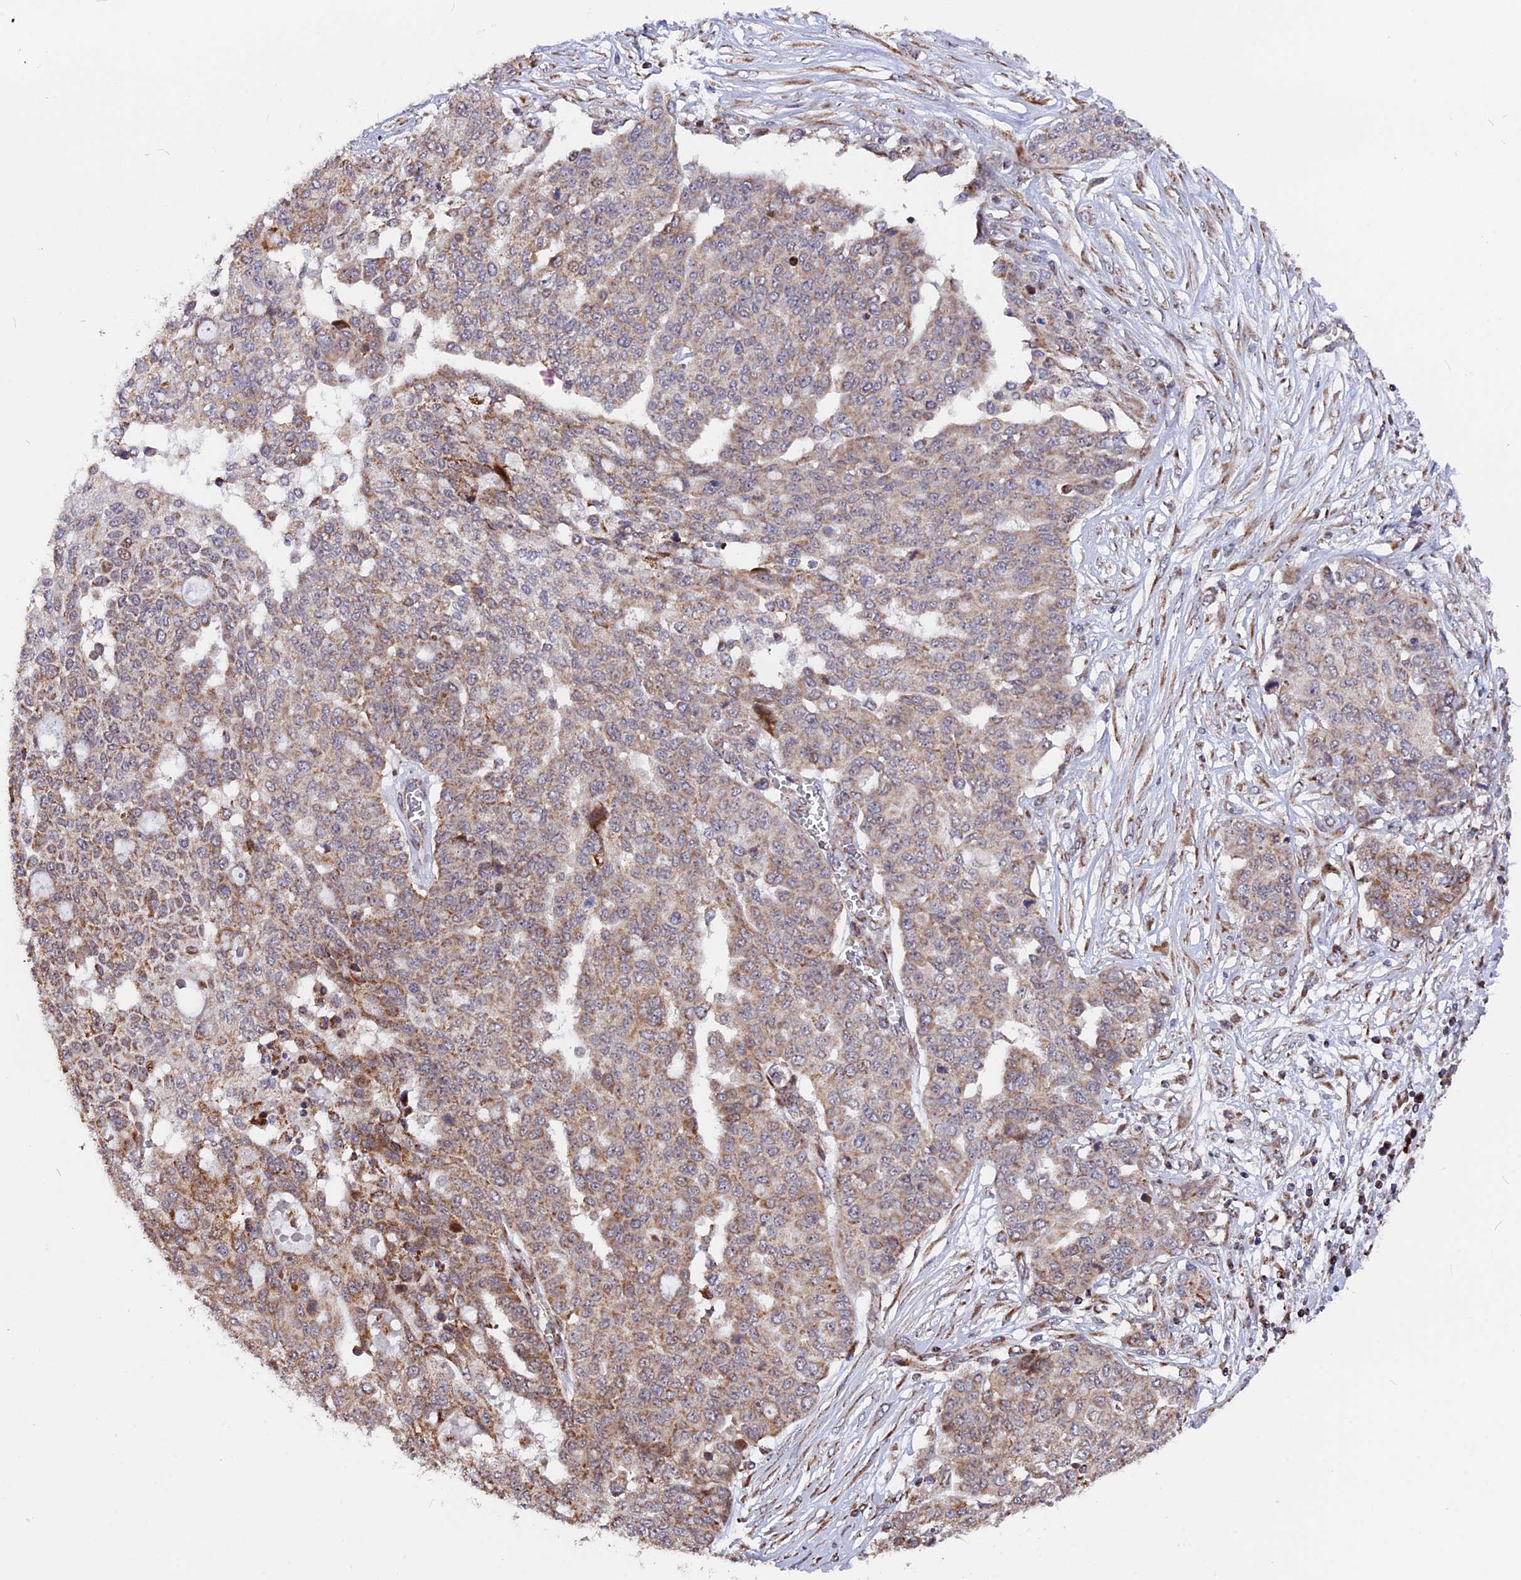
{"staining": {"intensity": "moderate", "quantity": ">75%", "location": "cytoplasmic/membranous"}, "tissue": "ovarian cancer", "cell_type": "Tumor cells", "image_type": "cancer", "snomed": [{"axis": "morphology", "description": "Cystadenocarcinoma, serous, NOS"}, {"axis": "topography", "description": "Soft tissue"}, {"axis": "topography", "description": "Ovary"}], "caption": "Ovarian cancer tissue shows moderate cytoplasmic/membranous staining in about >75% of tumor cells, visualized by immunohistochemistry. (DAB = brown stain, brightfield microscopy at high magnification).", "gene": "FAM174C", "patient": {"sex": "female", "age": 57}}